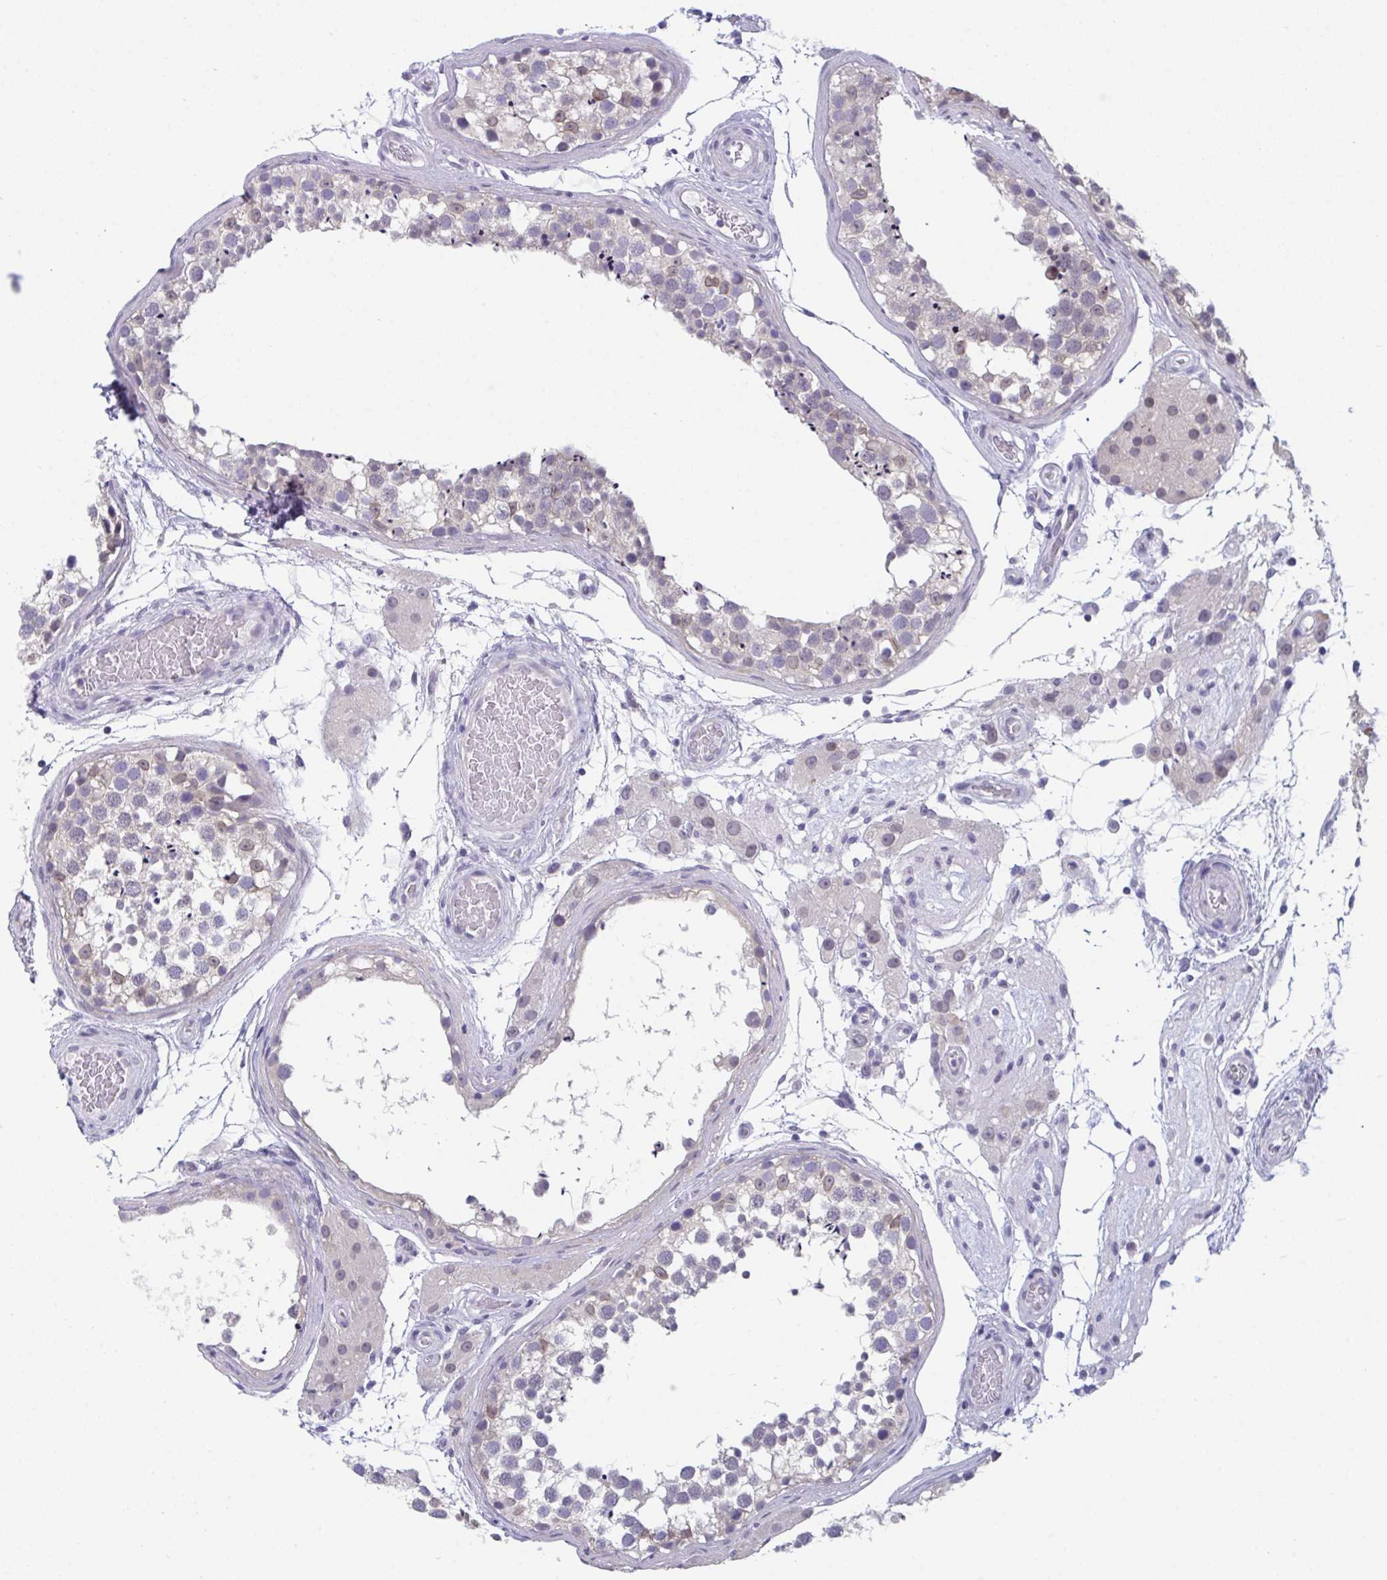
{"staining": {"intensity": "weak", "quantity": "<25%", "location": "nuclear"}, "tissue": "testis", "cell_type": "Cells in seminiferous ducts", "image_type": "normal", "snomed": [{"axis": "morphology", "description": "Normal tissue, NOS"}, {"axis": "morphology", "description": "Seminoma, NOS"}, {"axis": "topography", "description": "Testis"}], "caption": "The micrograph demonstrates no staining of cells in seminiferous ducts in normal testis. (Stains: DAB IHC with hematoxylin counter stain, Microscopy: brightfield microscopy at high magnification).", "gene": "BMAL2", "patient": {"sex": "male", "age": 65}}